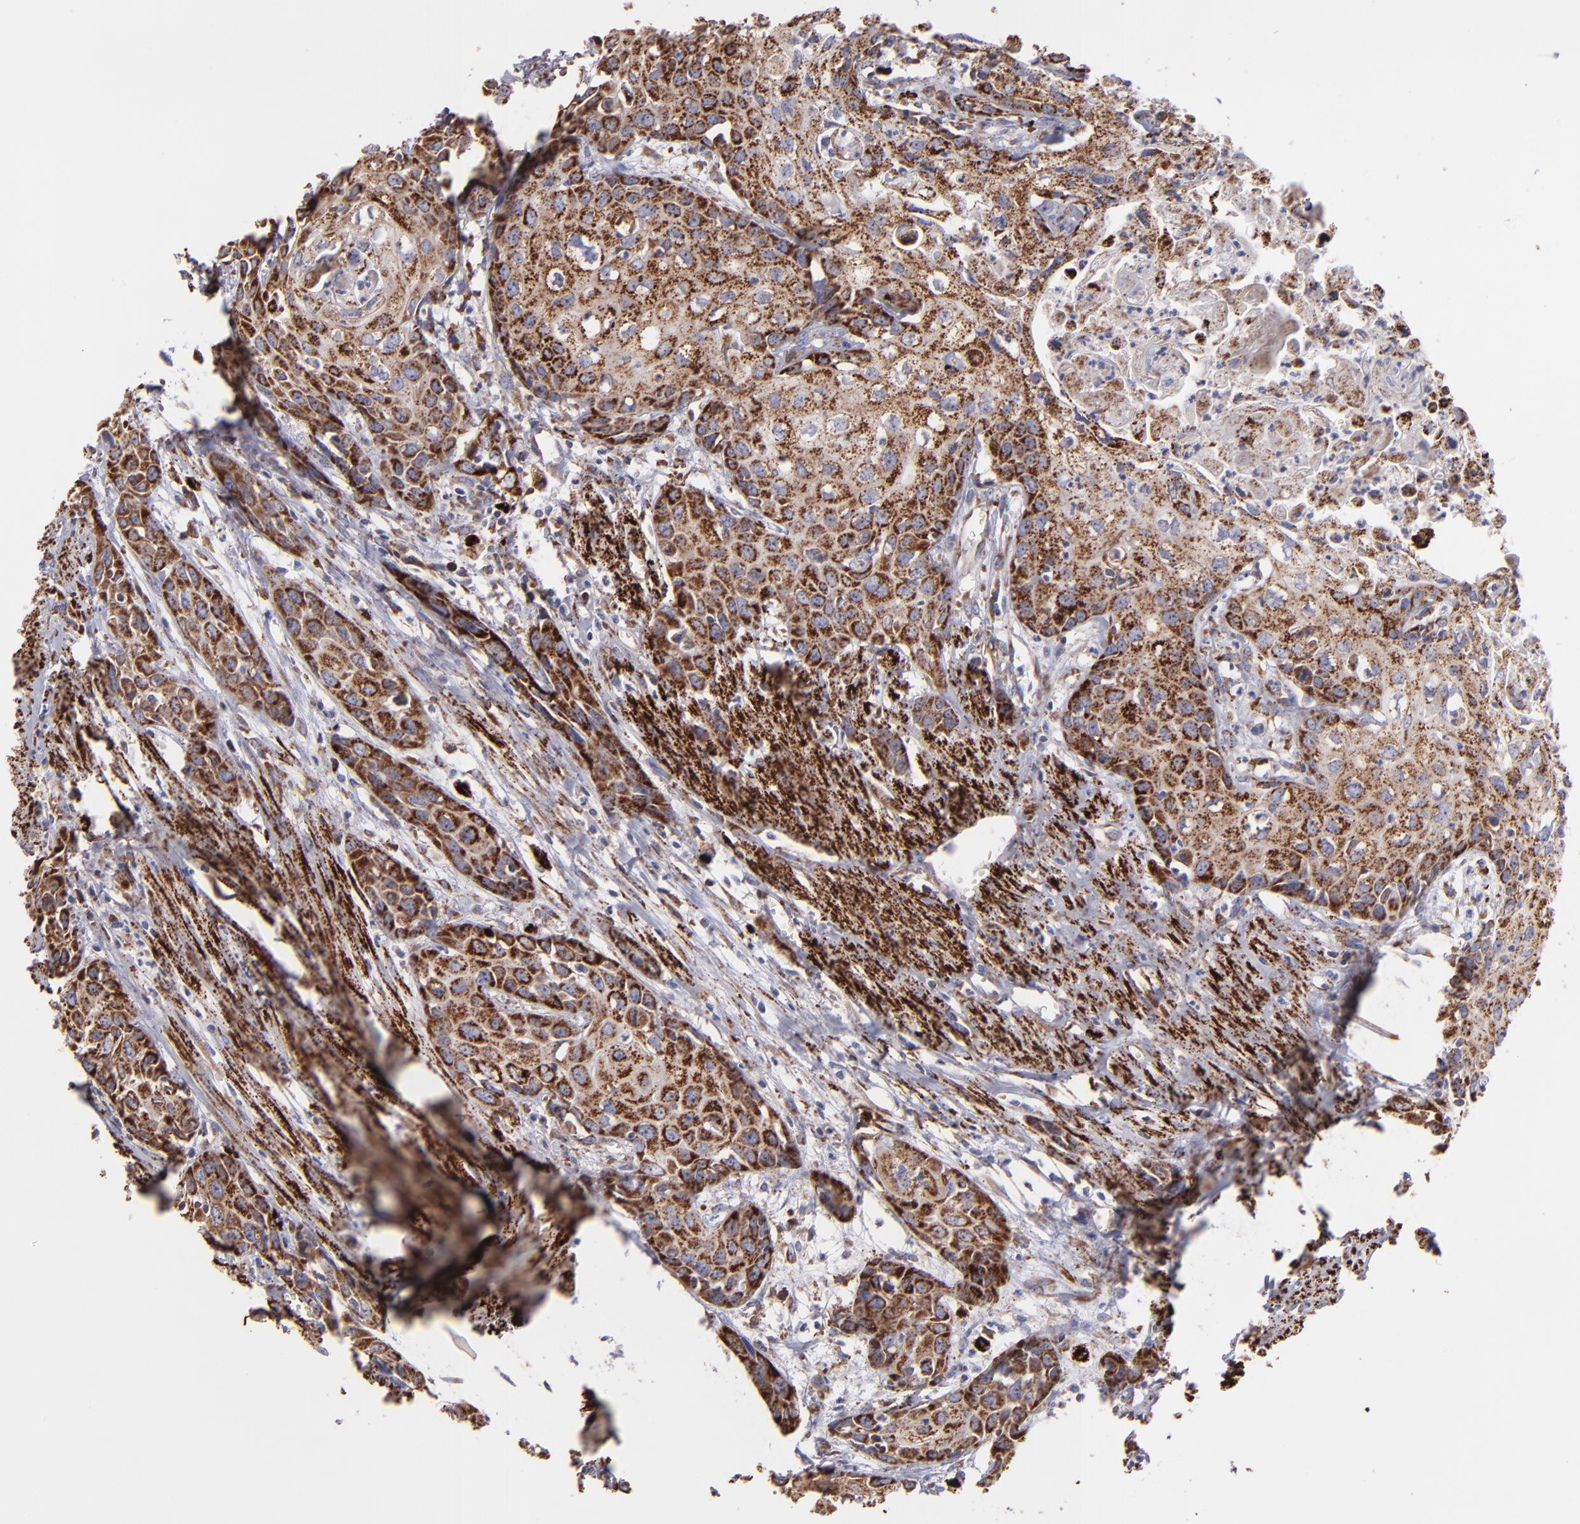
{"staining": {"intensity": "strong", "quantity": ">75%", "location": "cytoplasmic/membranous"}, "tissue": "urothelial cancer", "cell_type": "Tumor cells", "image_type": "cancer", "snomed": [{"axis": "morphology", "description": "Urothelial carcinoma, High grade"}, {"axis": "topography", "description": "Urinary bladder"}], "caption": "A brown stain labels strong cytoplasmic/membranous staining of a protein in urothelial cancer tumor cells.", "gene": "MAOB", "patient": {"sex": "male", "age": 54}}